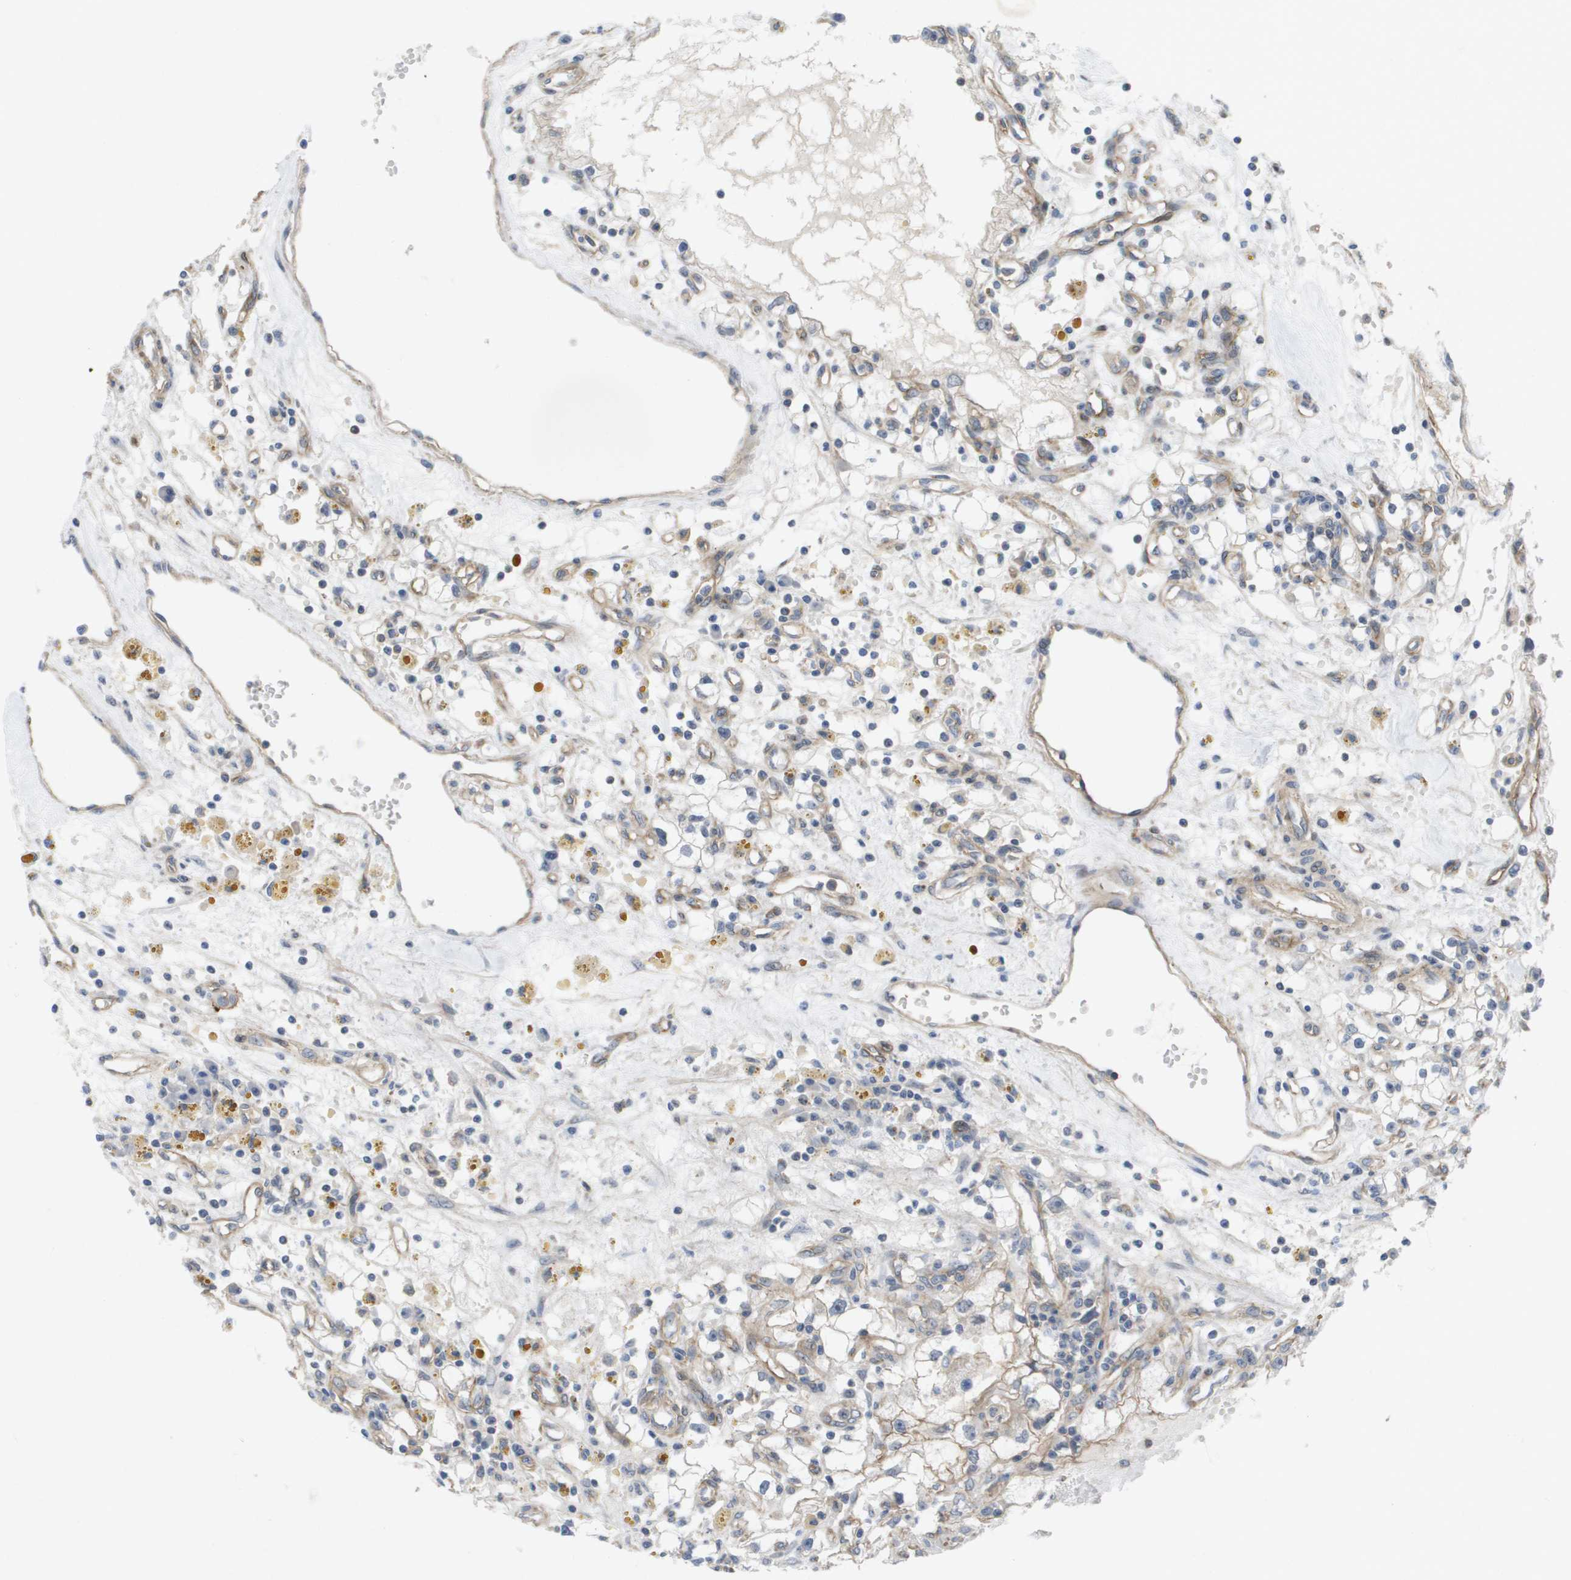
{"staining": {"intensity": "weak", "quantity": "<25%", "location": "cytoplasmic/membranous"}, "tissue": "renal cancer", "cell_type": "Tumor cells", "image_type": "cancer", "snomed": [{"axis": "morphology", "description": "Adenocarcinoma, NOS"}, {"axis": "topography", "description": "Kidney"}], "caption": "This is an IHC histopathology image of human renal adenocarcinoma. There is no expression in tumor cells.", "gene": "MTARC2", "patient": {"sex": "male", "age": 56}}